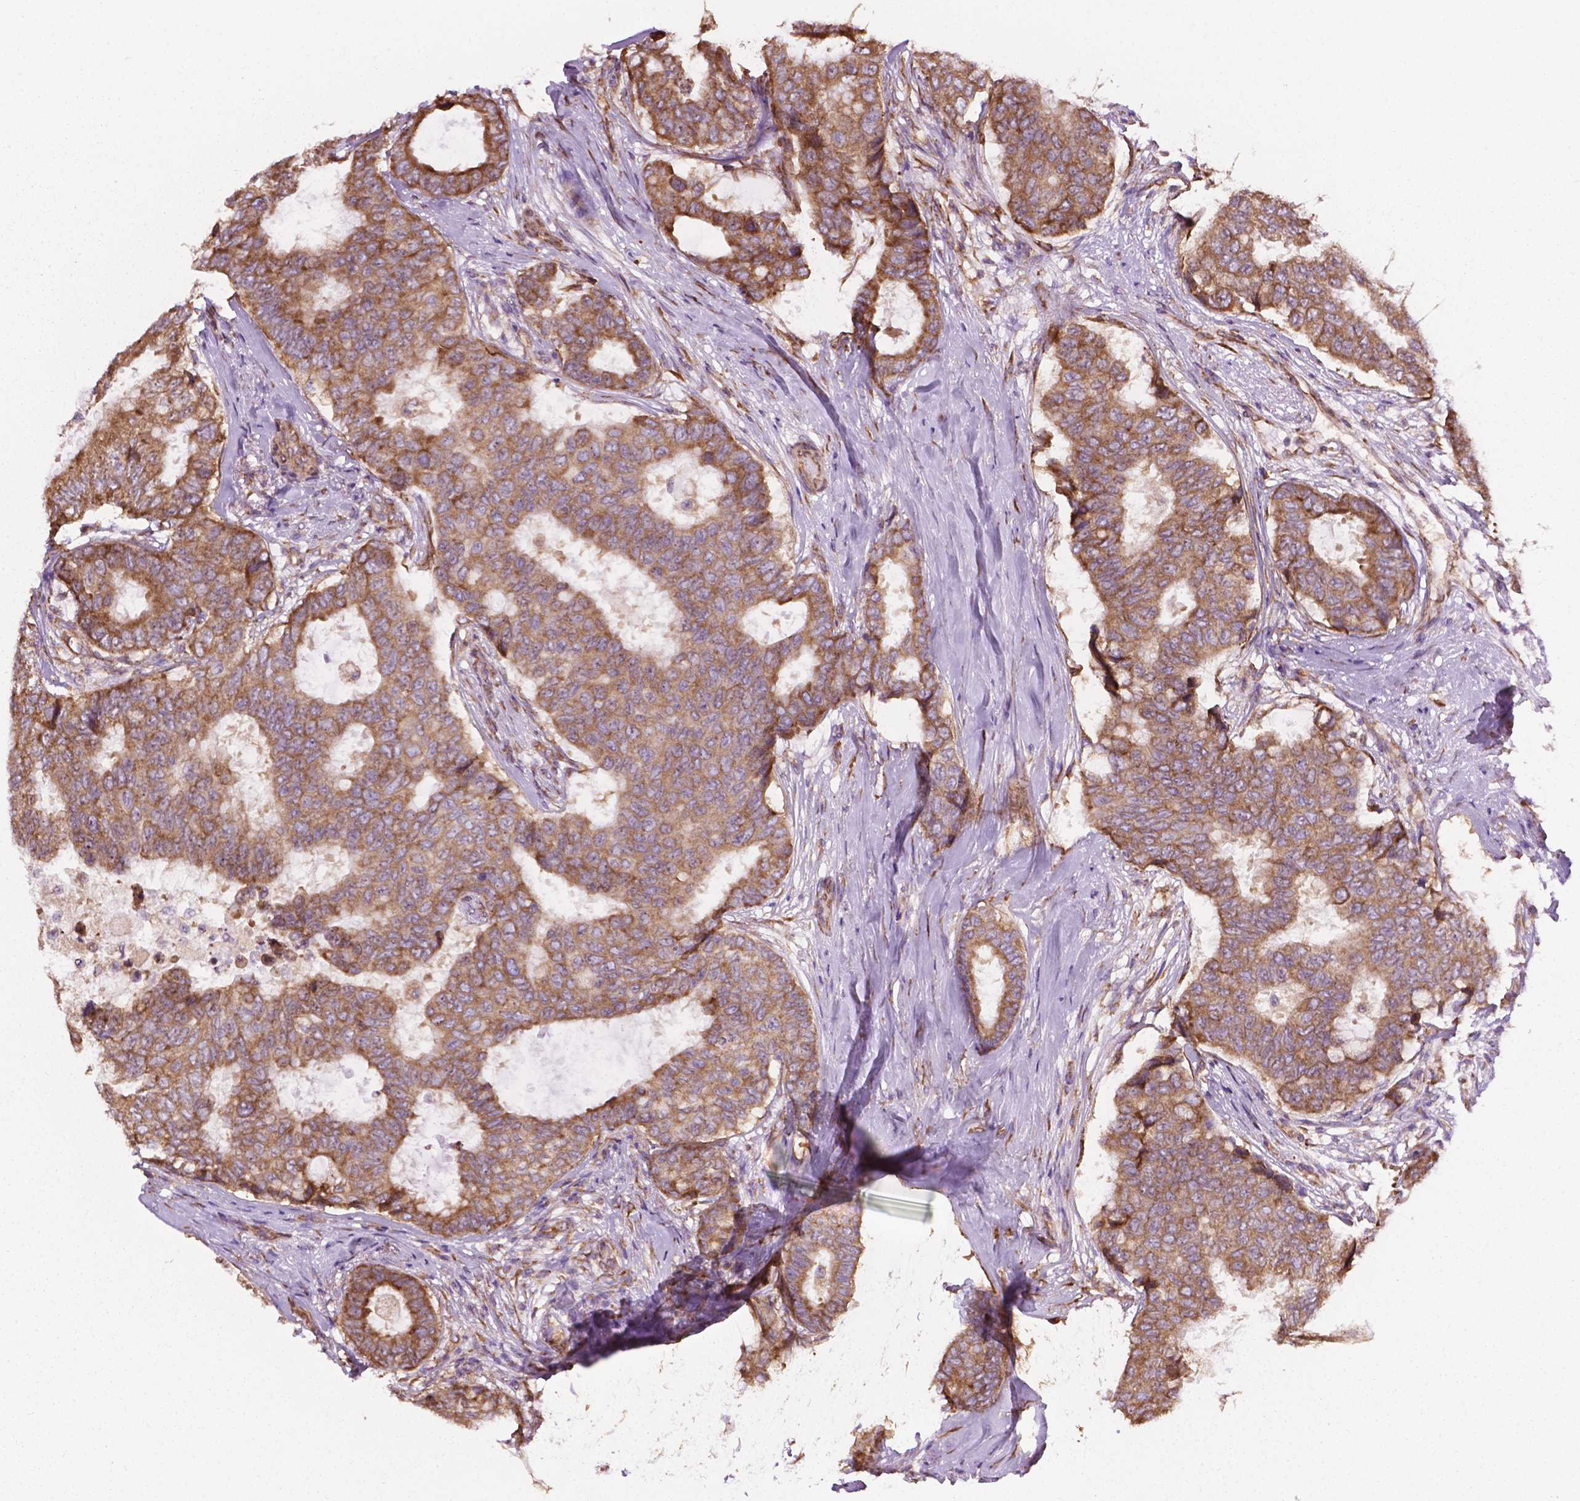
{"staining": {"intensity": "moderate", "quantity": ">75%", "location": "cytoplasmic/membranous"}, "tissue": "breast cancer", "cell_type": "Tumor cells", "image_type": "cancer", "snomed": [{"axis": "morphology", "description": "Duct carcinoma"}, {"axis": "topography", "description": "Breast"}], "caption": "DAB (3,3'-diaminobenzidine) immunohistochemical staining of human breast invasive ductal carcinoma demonstrates moderate cytoplasmic/membranous protein positivity in approximately >75% of tumor cells. The staining was performed using DAB (3,3'-diaminobenzidine), with brown indicating positive protein expression. Nuclei are stained blue with hematoxylin.", "gene": "RPL29", "patient": {"sex": "female", "age": 75}}